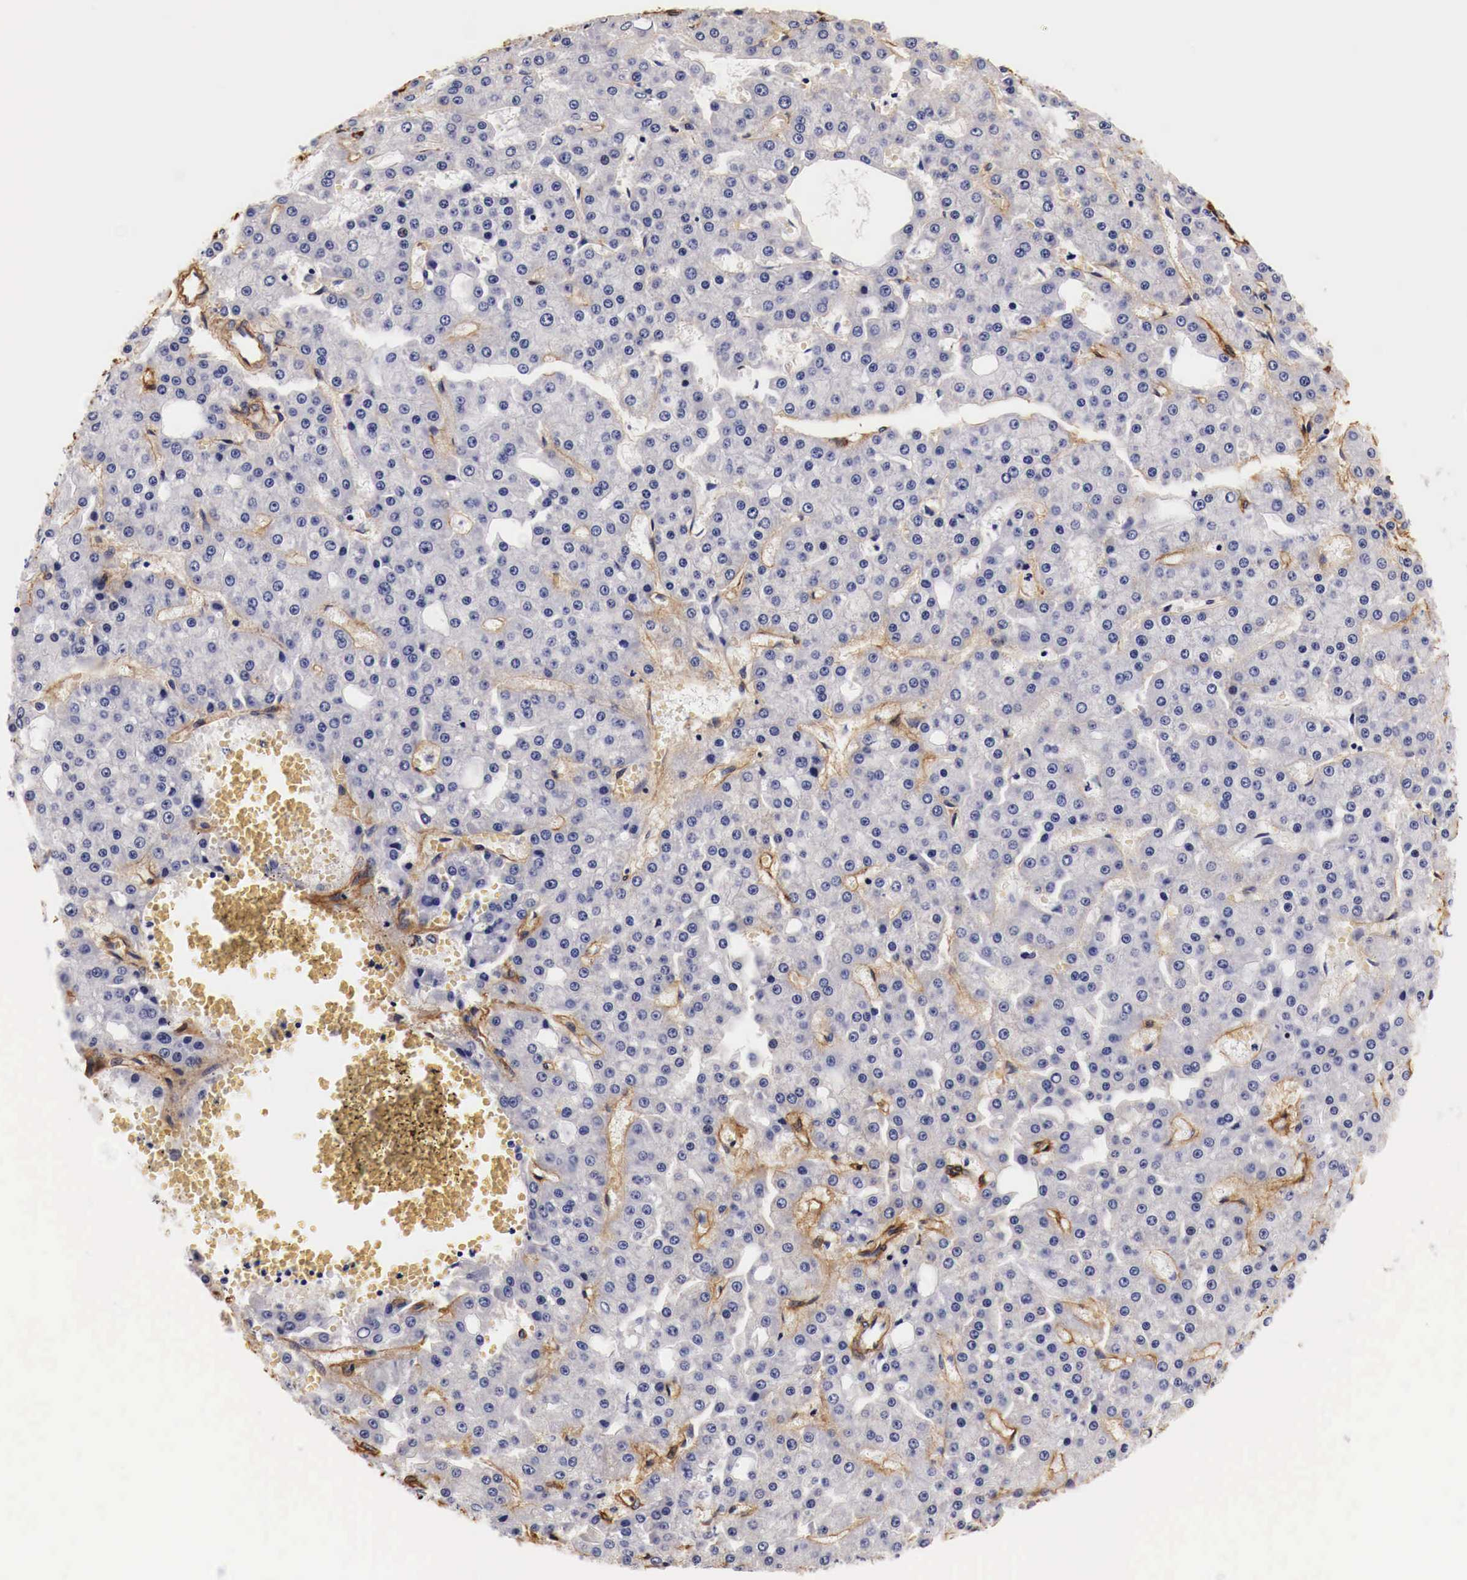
{"staining": {"intensity": "negative", "quantity": "none", "location": "none"}, "tissue": "liver cancer", "cell_type": "Tumor cells", "image_type": "cancer", "snomed": [{"axis": "morphology", "description": "Carcinoma, Hepatocellular, NOS"}, {"axis": "topography", "description": "Liver"}], "caption": "DAB (3,3'-diaminobenzidine) immunohistochemical staining of liver cancer demonstrates no significant positivity in tumor cells.", "gene": "LAMB2", "patient": {"sex": "male", "age": 47}}